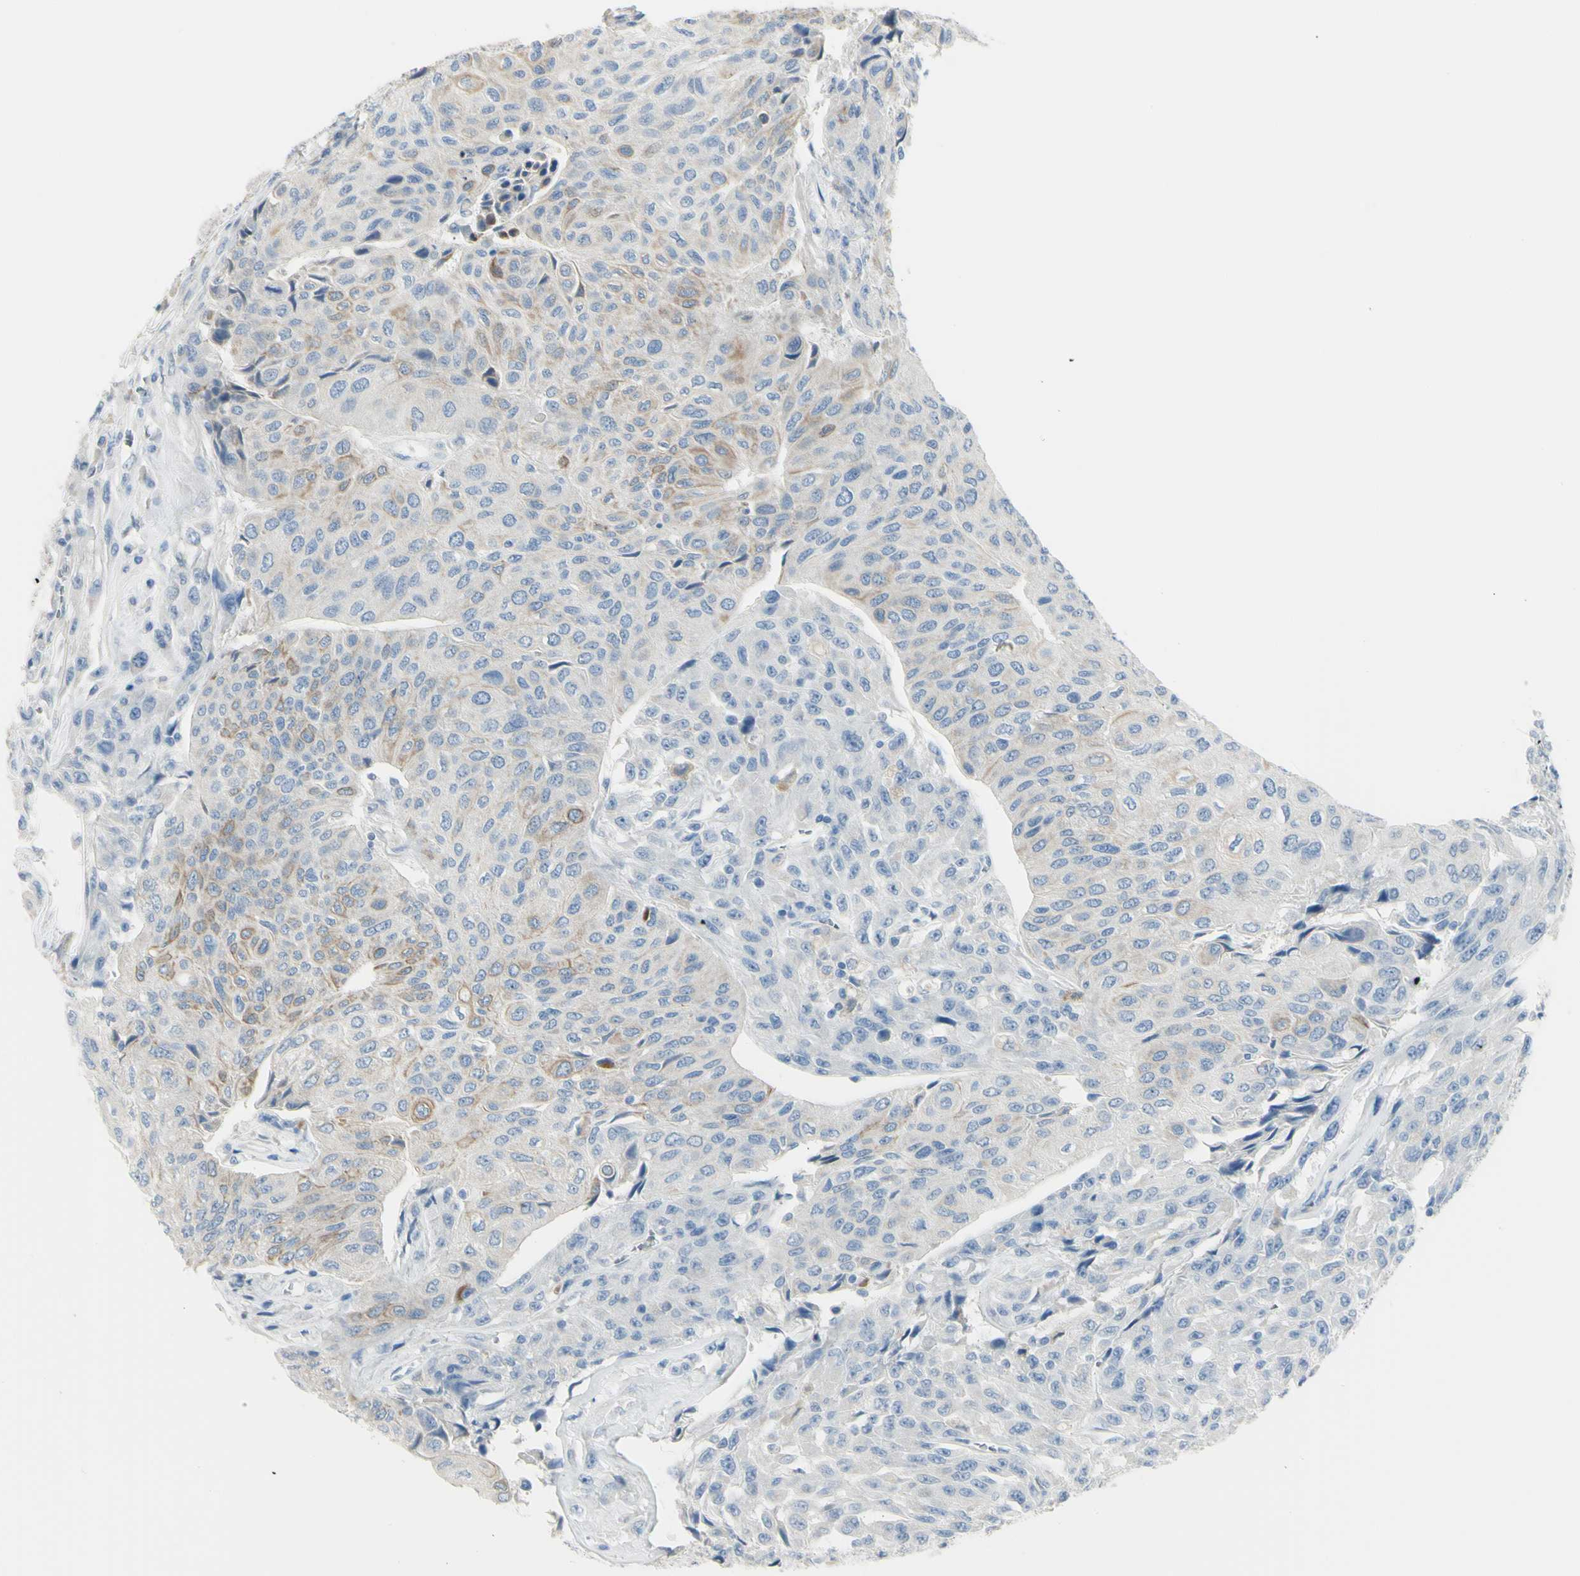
{"staining": {"intensity": "moderate", "quantity": "<25%", "location": "cytoplasmic/membranous,nuclear"}, "tissue": "urothelial cancer", "cell_type": "Tumor cells", "image_type": "cancer", "snomed": [{"axis": "morphology", "description": "Urothelial carcinoma, High grade"}, {"axis": "topography", "description": "Urinary bladder"}], "caption": "Protein staining reveals moderate cytoplasmic/membranous and nuclear positivity in about <25% of tumor cells in urothelial carcinoma (high-grade).", "gene": "ZNF557", "patient": {"sex": "male", "age": 66}}